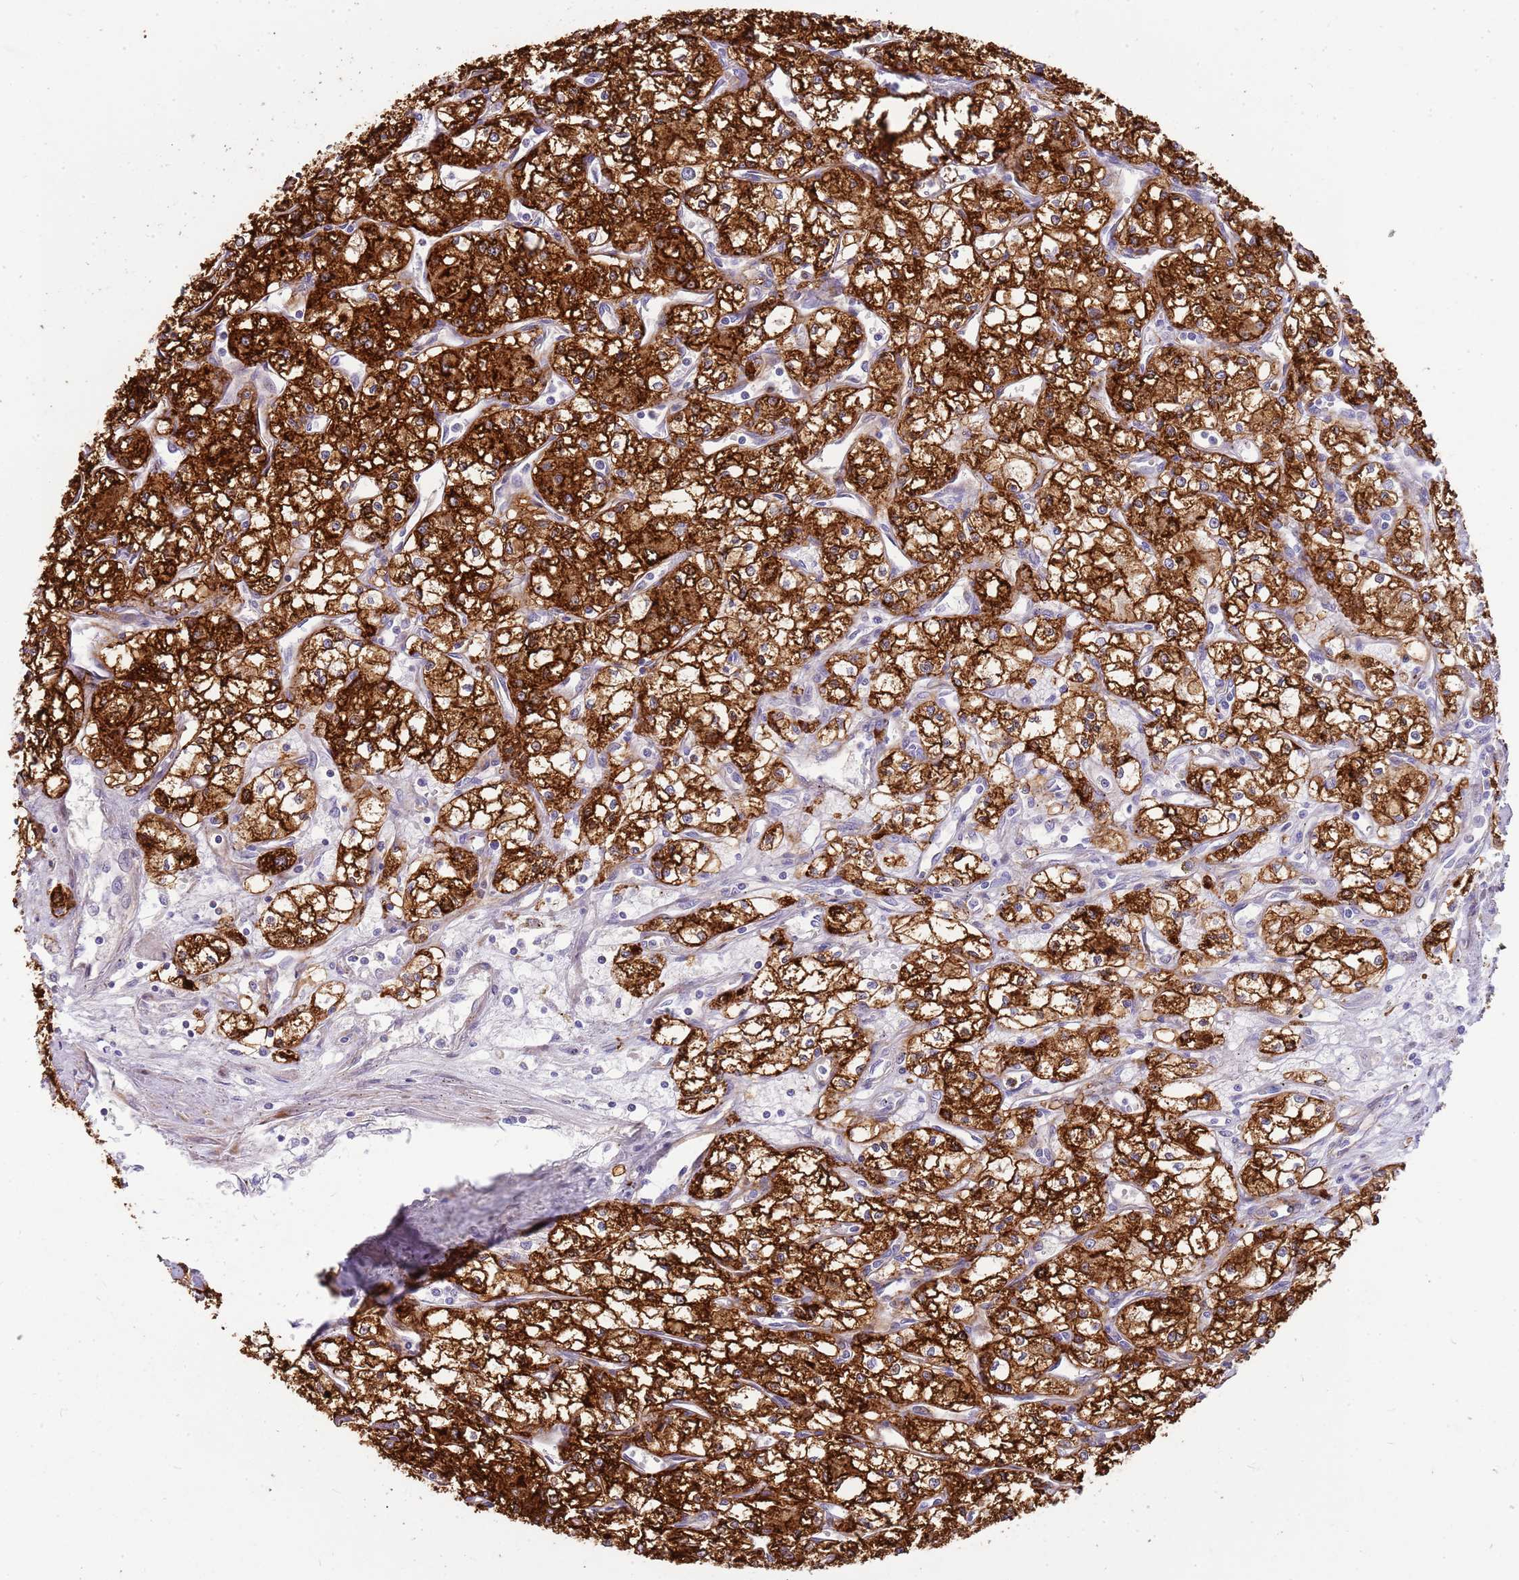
{"staining": {"intensity": "strong", "quantity": ">75%", "location": "cytoplasmic/membranous"}, "tissue": "renal cancer", "cell_type": "Tumor cells", "image_type": "cancer", "snomed": [{"axis": "morphology", "description": "Adenocarcinoma, NOS"}, {"axis": "topography", "description": "Kidney"}], "caption": "Immunohistochemical staining of human renal adenocarcinoma shows high levels of strong cytoplasmic/membranous protein expression in about >75% of tumor cells. The staining was performed using DAB (3,3'-diaminobenzidine), with brown indicating positive protein expression. Nuclei are stained blue with hematoxylin.", "gene": "ZDHHC1", "patient": {"sex": "male", "age": 59}}